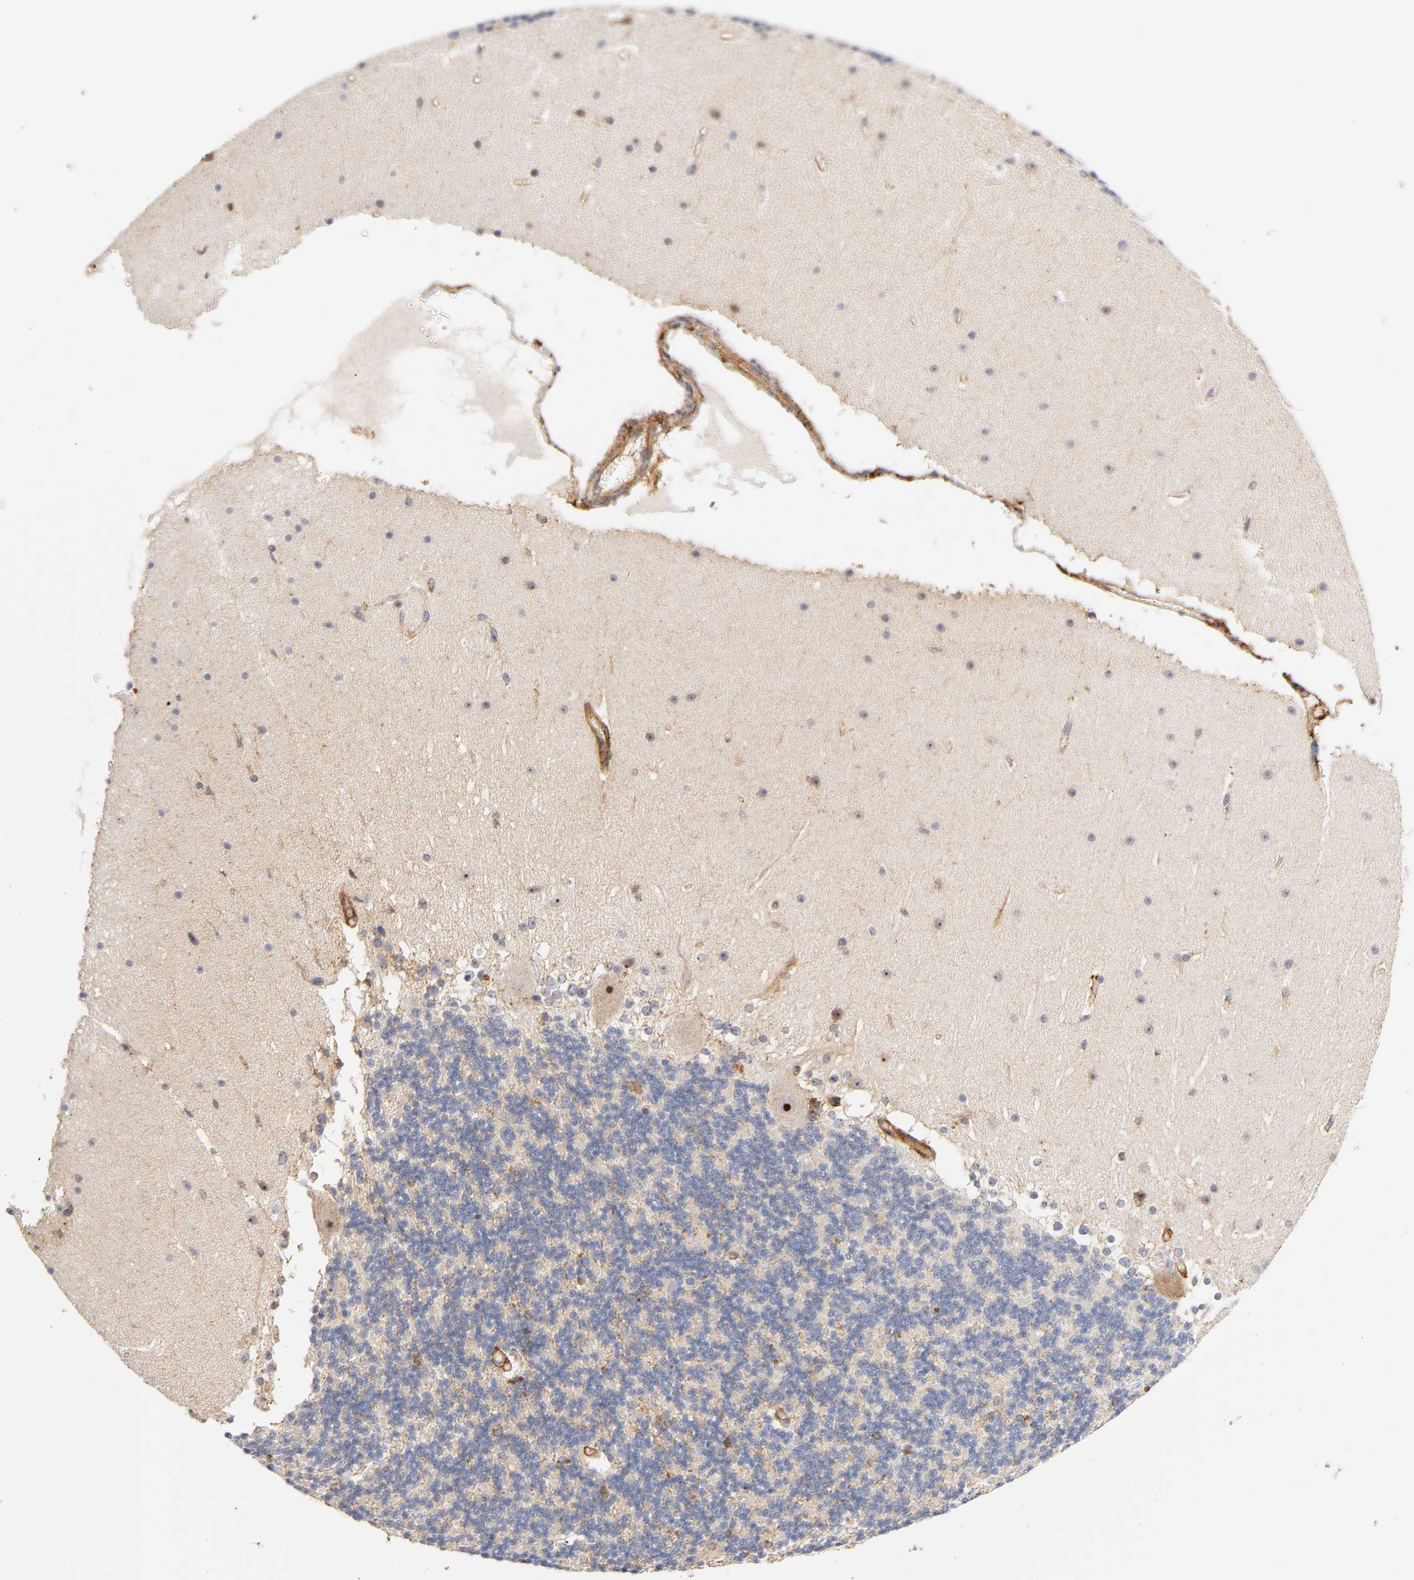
{"staining": {"intensity": "negative", "quantity": "none", "location": "none"}, "tissue": "cerebellum", "cell_type": "Cells in granular layer", "image_type": "normal", "snomed": [{"axis": "morphology", "description": "Normal tissue, NOS"}, {"axis": "topography", "description": "Cerebellum"}], "caption": "DAB immunohistochemical staining of normal cerebellum shows no significant positivity in cells in granular layer.", "gene": "PLD1", "patient": {"sex": "female", "age": 19}}